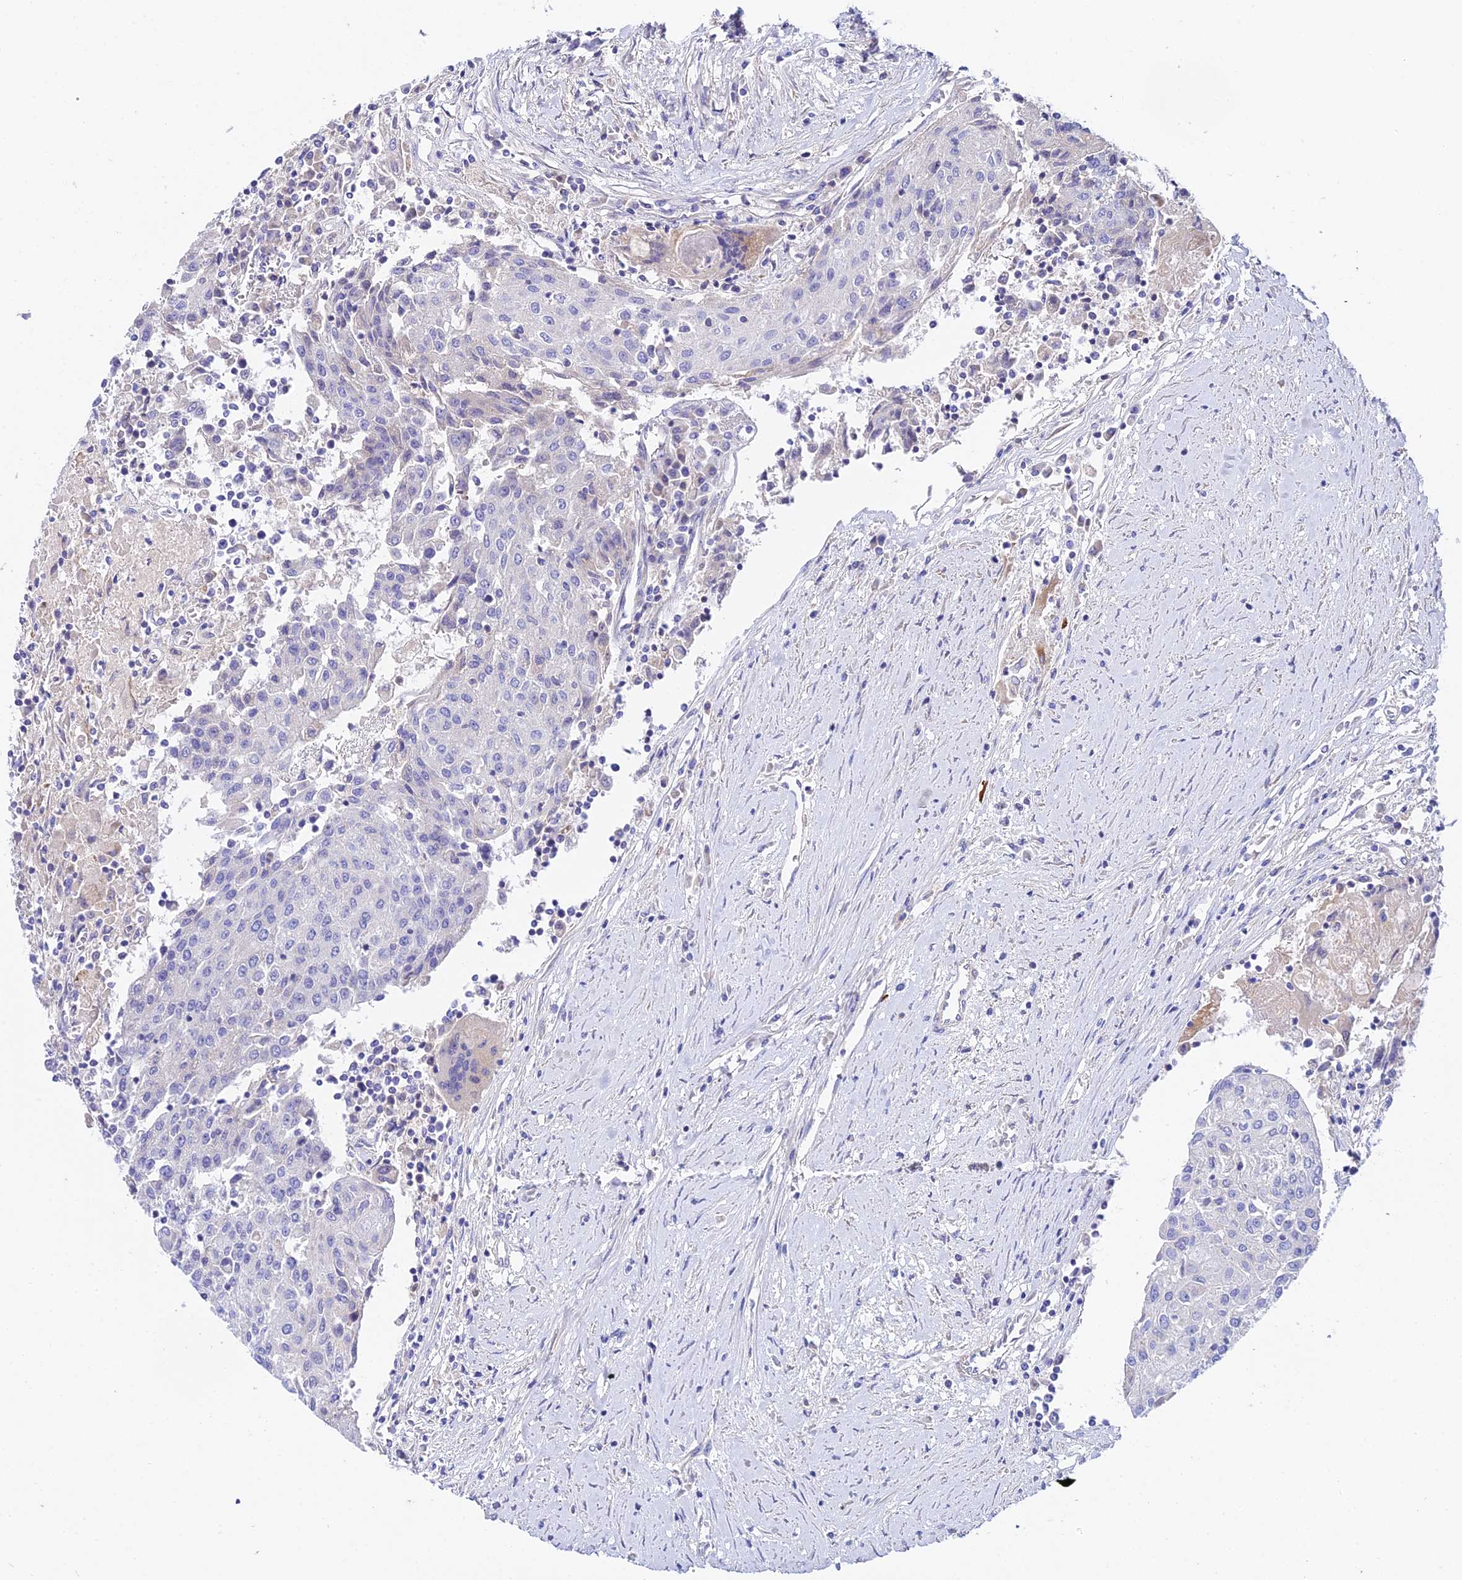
{"staining": {"intensity": "negative", "quantity": "none", "location": "none"}, "tissue": "urothelial cancer", "cell_type": "Tumor cells", "image_type": "cancer", "snomed": [{"axis": "morphology", "description": "Urothelial carcinoma, High grade"}, {"axis": "topography", "description": "Urinary bladder"}], "caption": "Immunohistochemistry of human urothelial cancer exhibits no expression in tumor cells.", "gene": "ACOT2", "patient": {"sex": "female", "age": 85}}